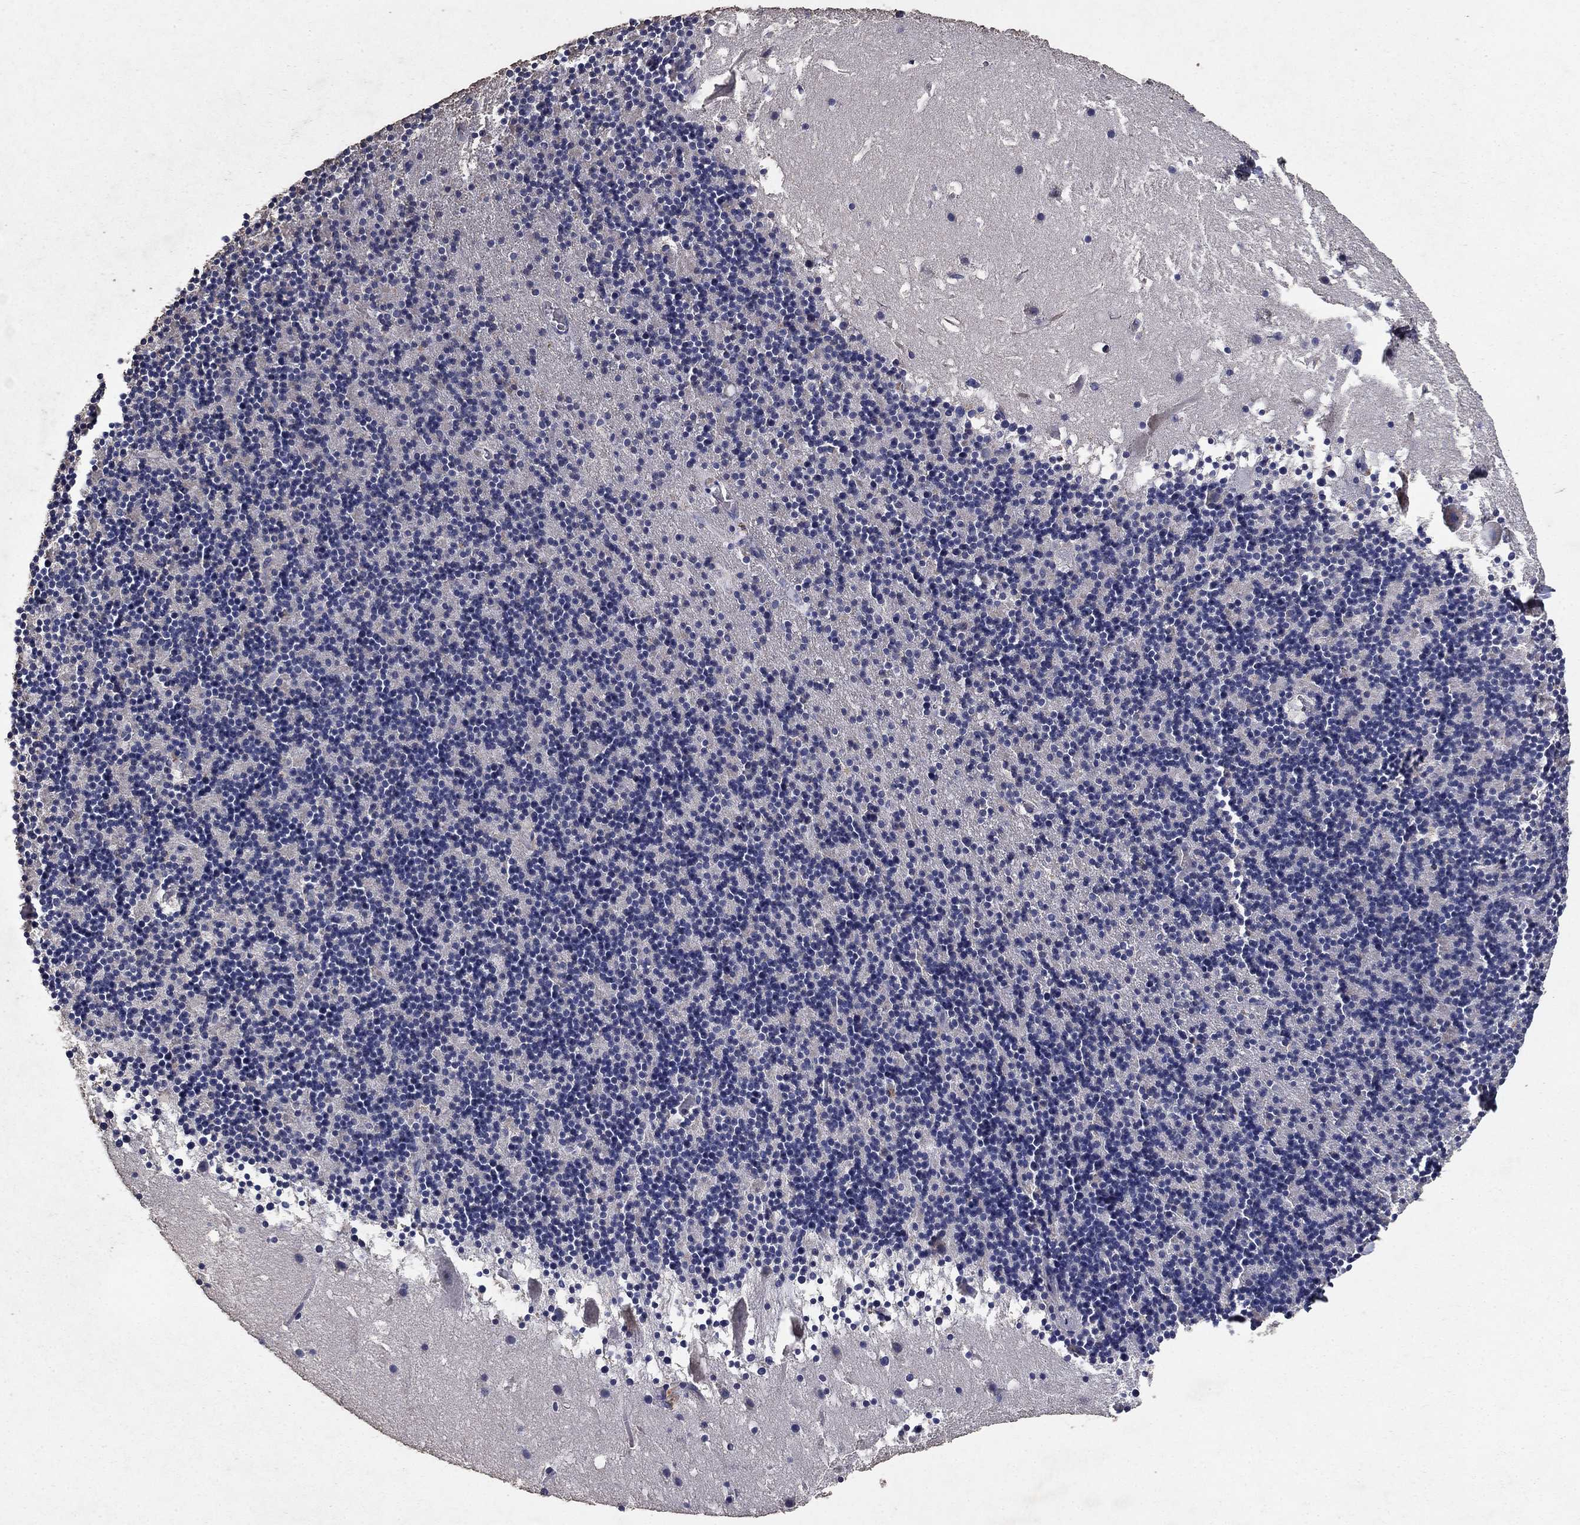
{"staining": {"intensity": "weak", "quantity": ">75%", "location": "cytoplasmic/membranous"}, "tissue": "cerebellum", "cell_type": "Cells in granular layer", "image_type": "normal", "snomed": [{"axis": "morphology", "description": "Normal tissue, NOS"}, {"axis": "topography", "description": "Cerebellum"}], "caption": "The image exhibits immunohistochemical staining of unremarkable cerebellum. There is weak cytoplasmic/membranous expression is present in approximately >75% of cells in granular layer.", "gene": "GPSM1", "patient": {"sex": "male", "age": 37}}